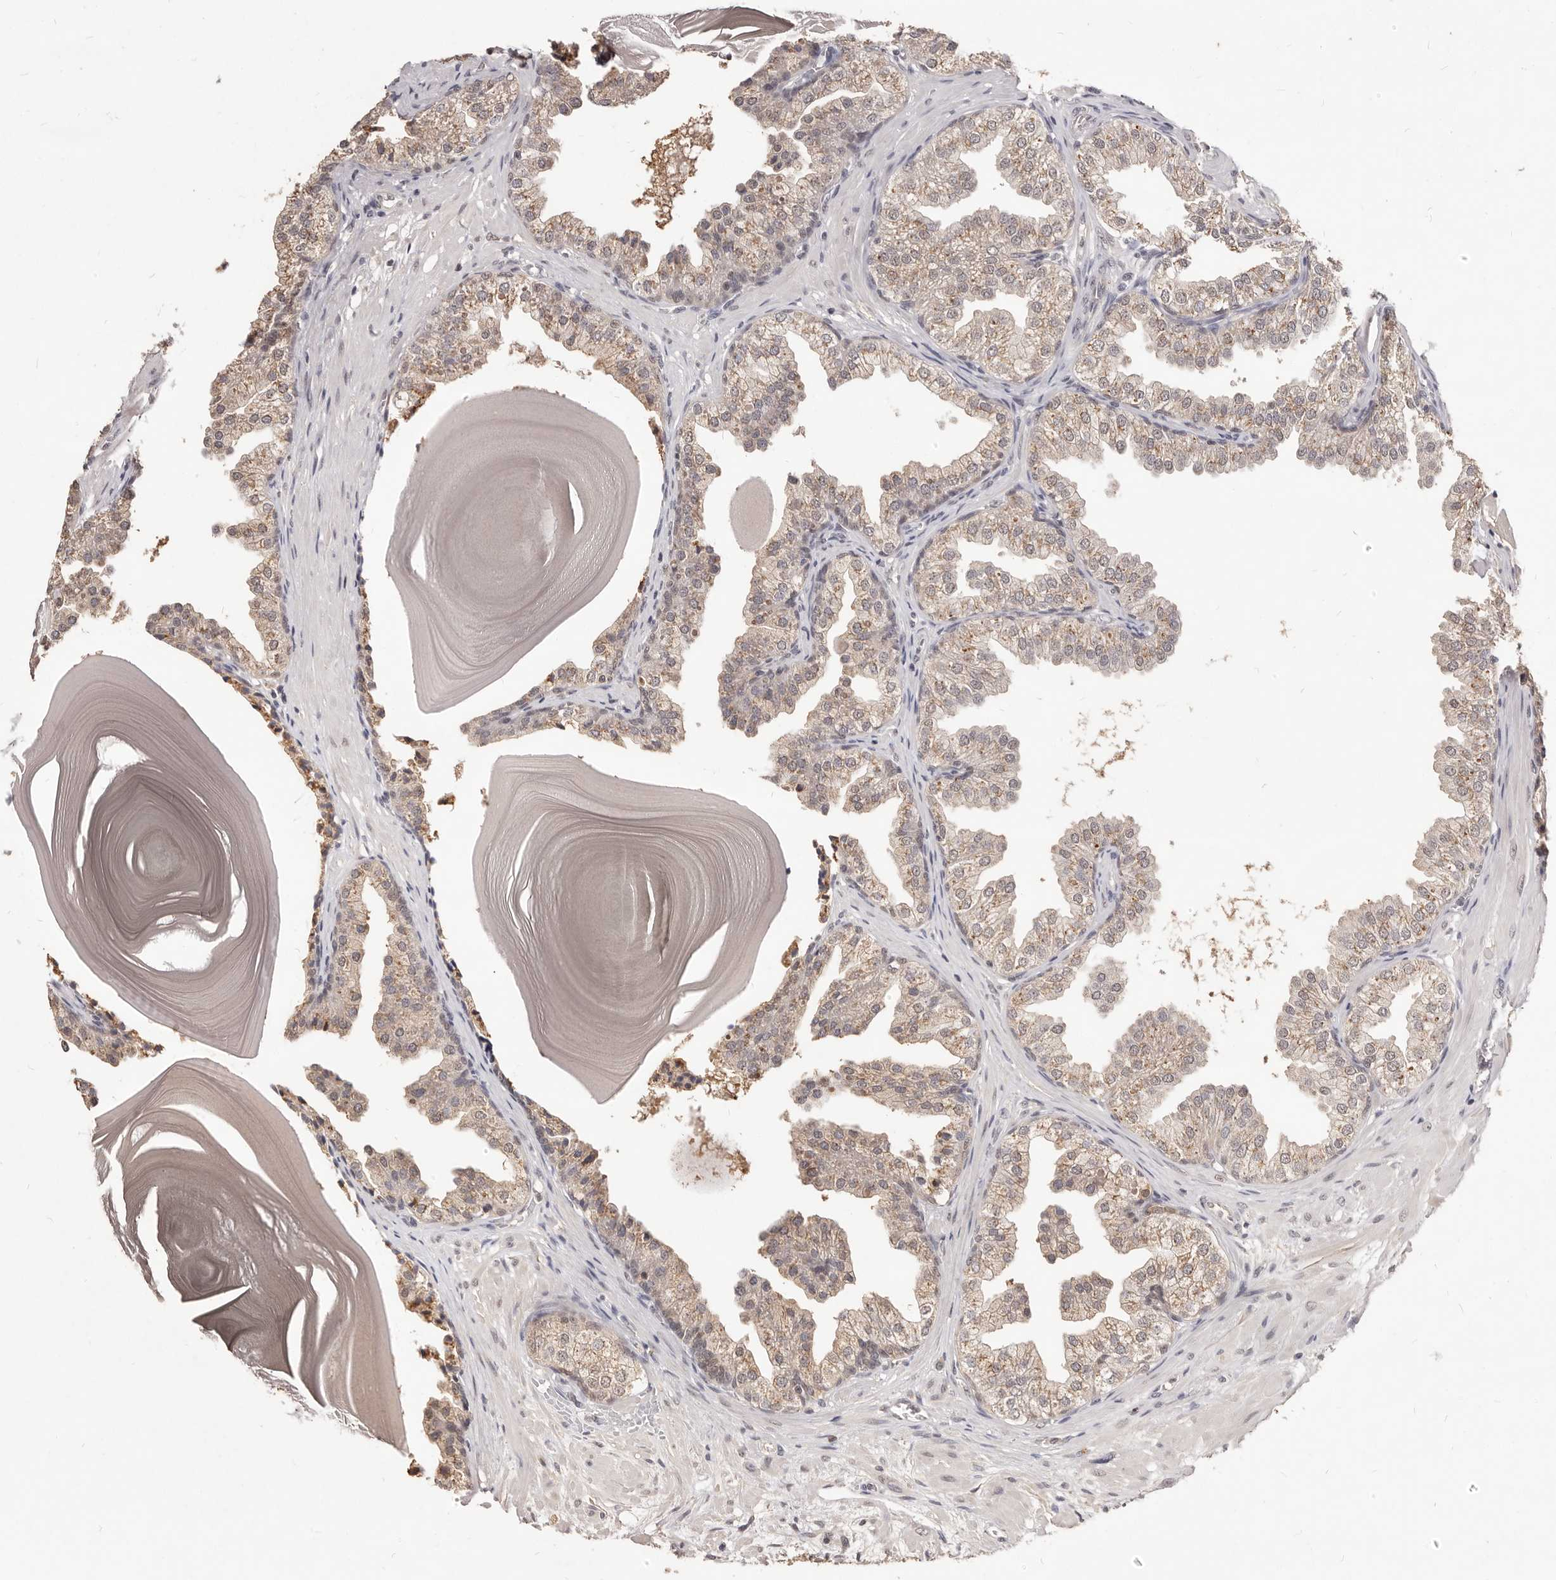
{"staining": {"intensity": "weak", "quantity": ">75%", "location": "cytoplasmic/membranous,nuclear"}, "tissue": "prostate", "cell_type": "Glandular cells", "image_type": "normal", "snomed": [{"axis": "morphology", "description": "Normal tissue, NOS"}, {"axis": "topography", "description": "Prostate"}], "caption": "Protein staining of unremarkable prostate displays weak cytoplasmic/membranous,nuclear staining in approximately >75% of glandular cells.", "gene": "TSPAN13", "patient": {"sex": "male", "age": 48}}